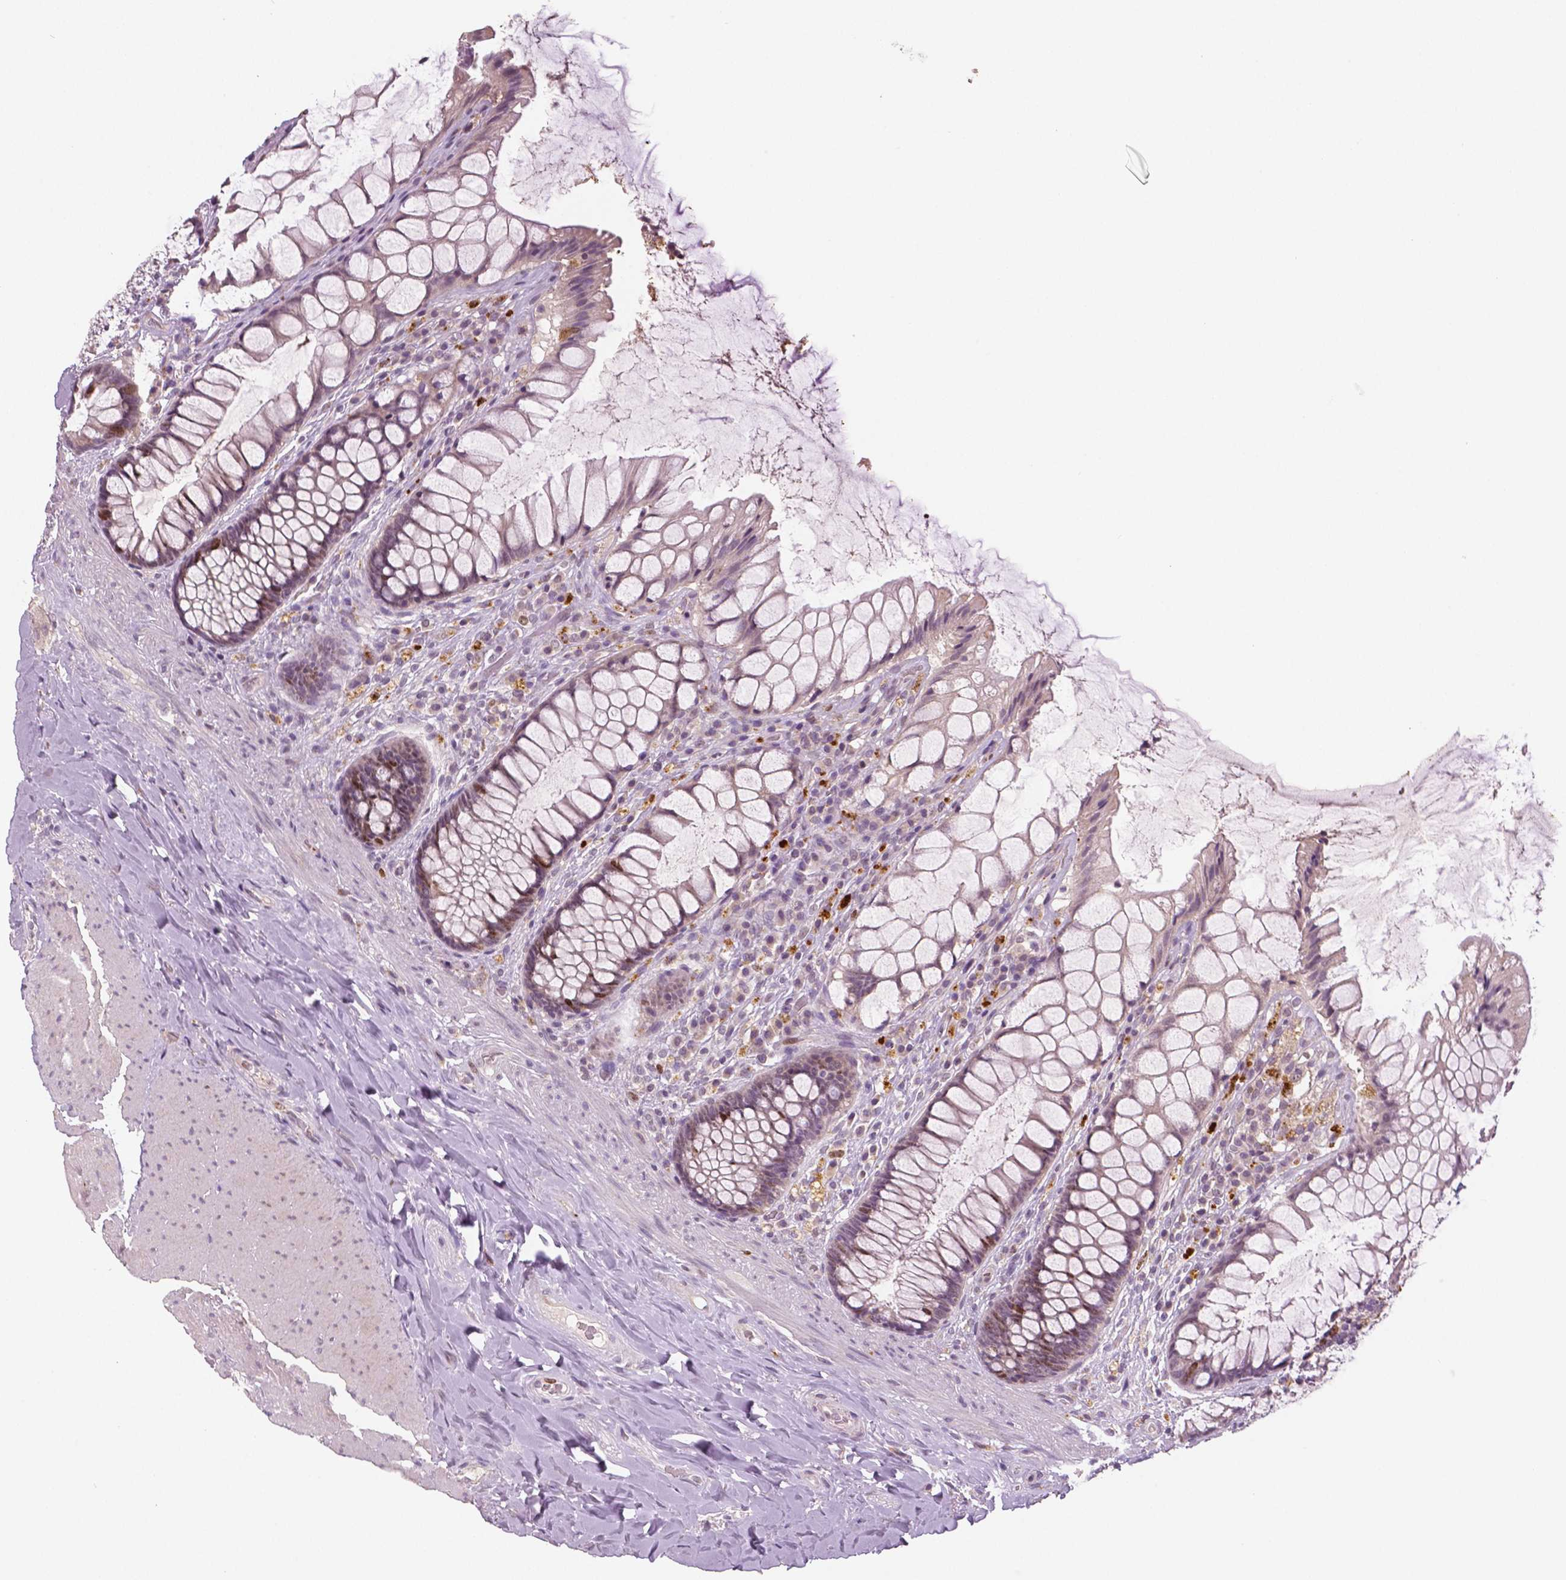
{"staining": {"intensity": "moderate", "quantity": "<25%", "location": "nuclear"}, "tissue": "rectum", "cell_type": "Glandular cells", "image_type": "normal", "snomed": [{"axis": "morphology", "description": "Normal tissue, NOS"}, {"axis": "topography", "description": "Rectum"}], "caption": "Protein staining by immunohistochemistry (IHC) displays moderate nuclear staining in about <25% of glandular cells in benign rectum.", "gene": "MKI67", "patient": {"sex": "female", "age": 58}}